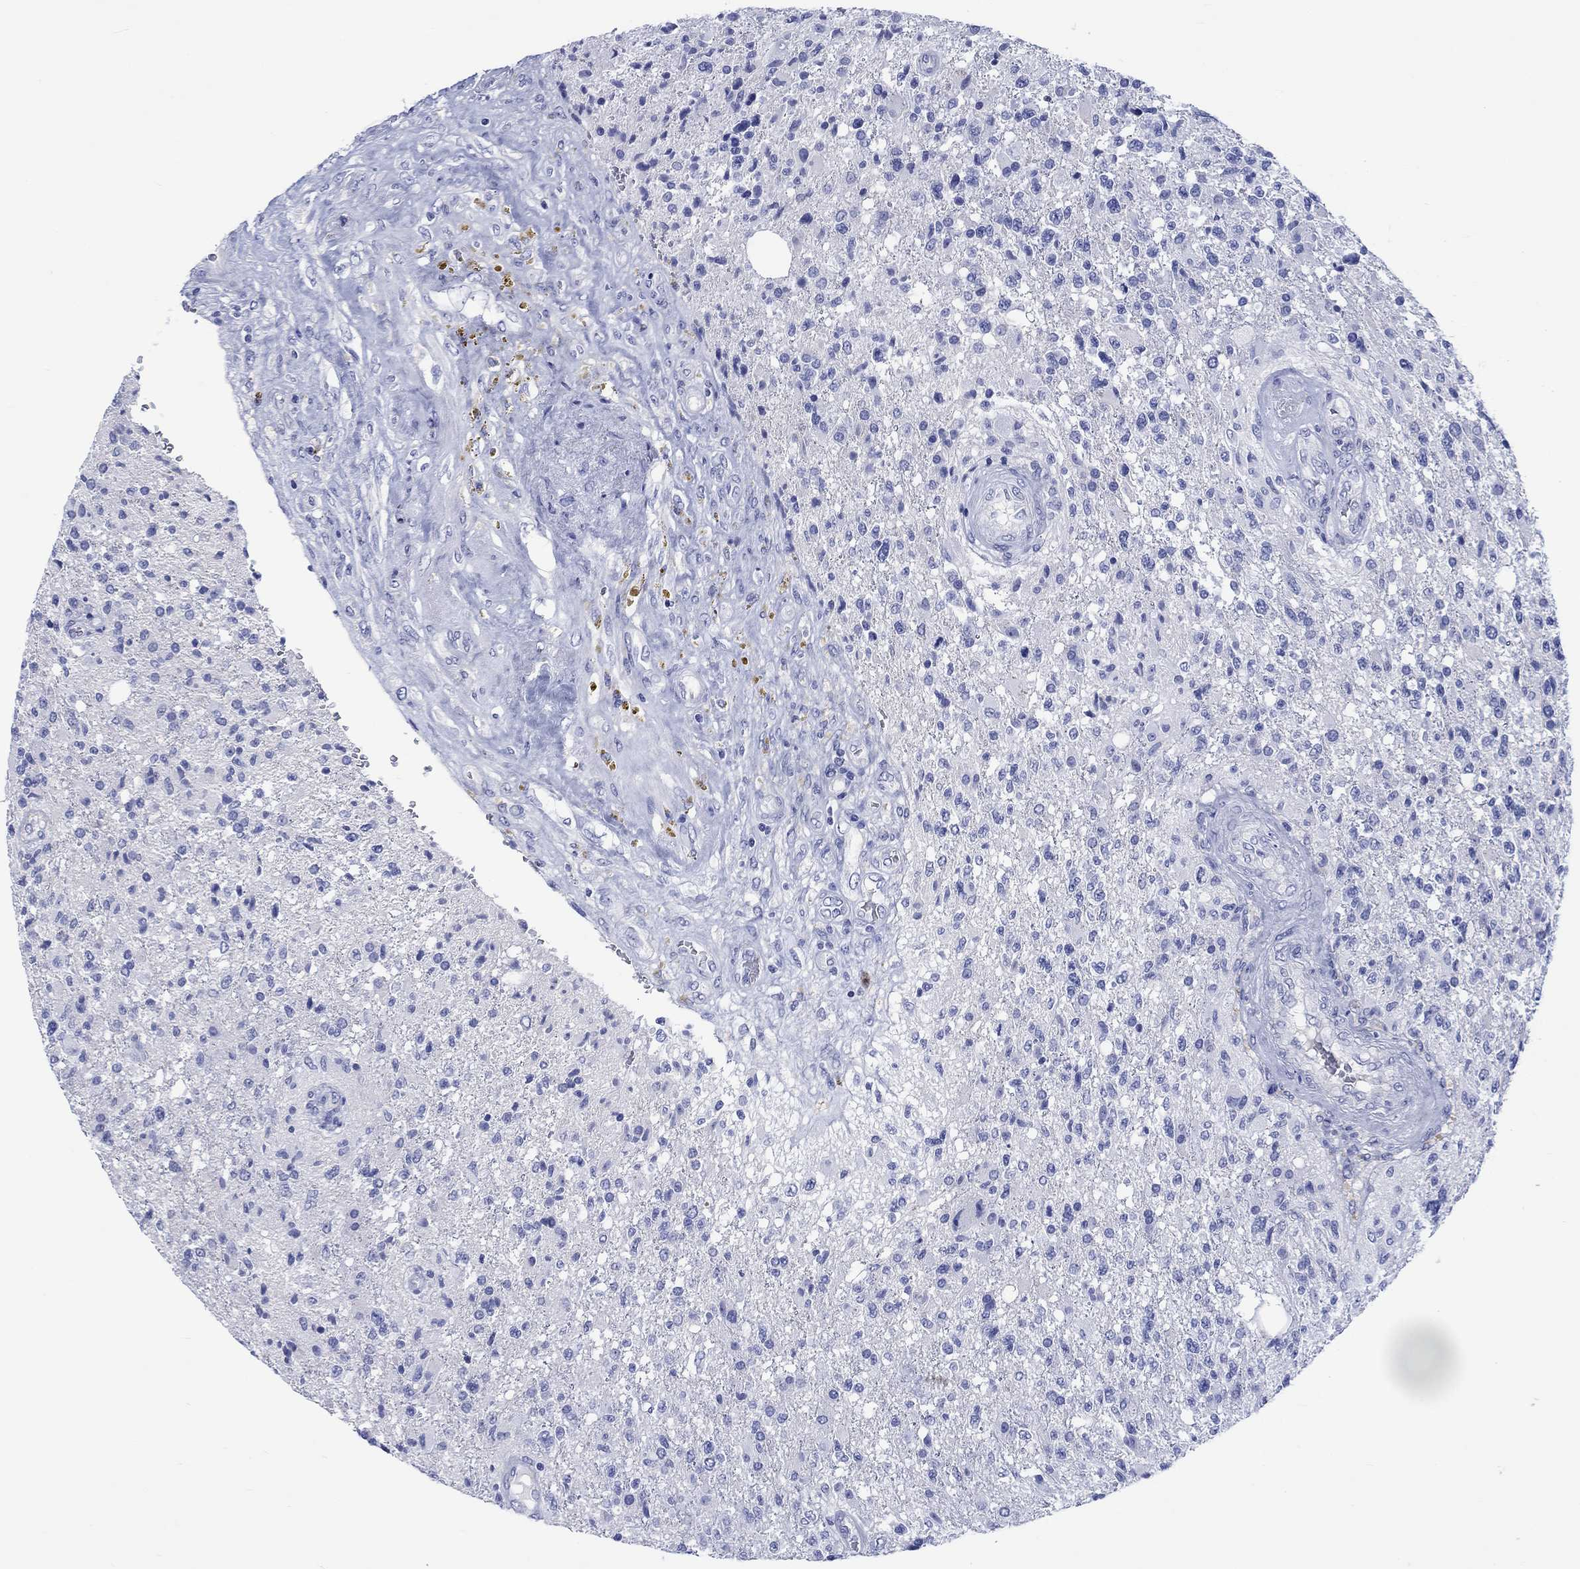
{"staining": {"intensity": "negative", "quantity": "none", "location": "none"}, "tissue": "glioma", "cell_type": "Tumor cells", "image_type": "cancer", "snomed": [{"axis": "morphology", "description": "Glioma, malignant, High grade"}, {"axis": "topography", "description": "Brain"}], "caption": "High power microscopy histopathology image of an IHC photomicrograph of malignant high-grade glioma, revealing no significant expression in tumor cells.", "gene": "CACNG3", "patient": {"sex": "male", "age": 56}}